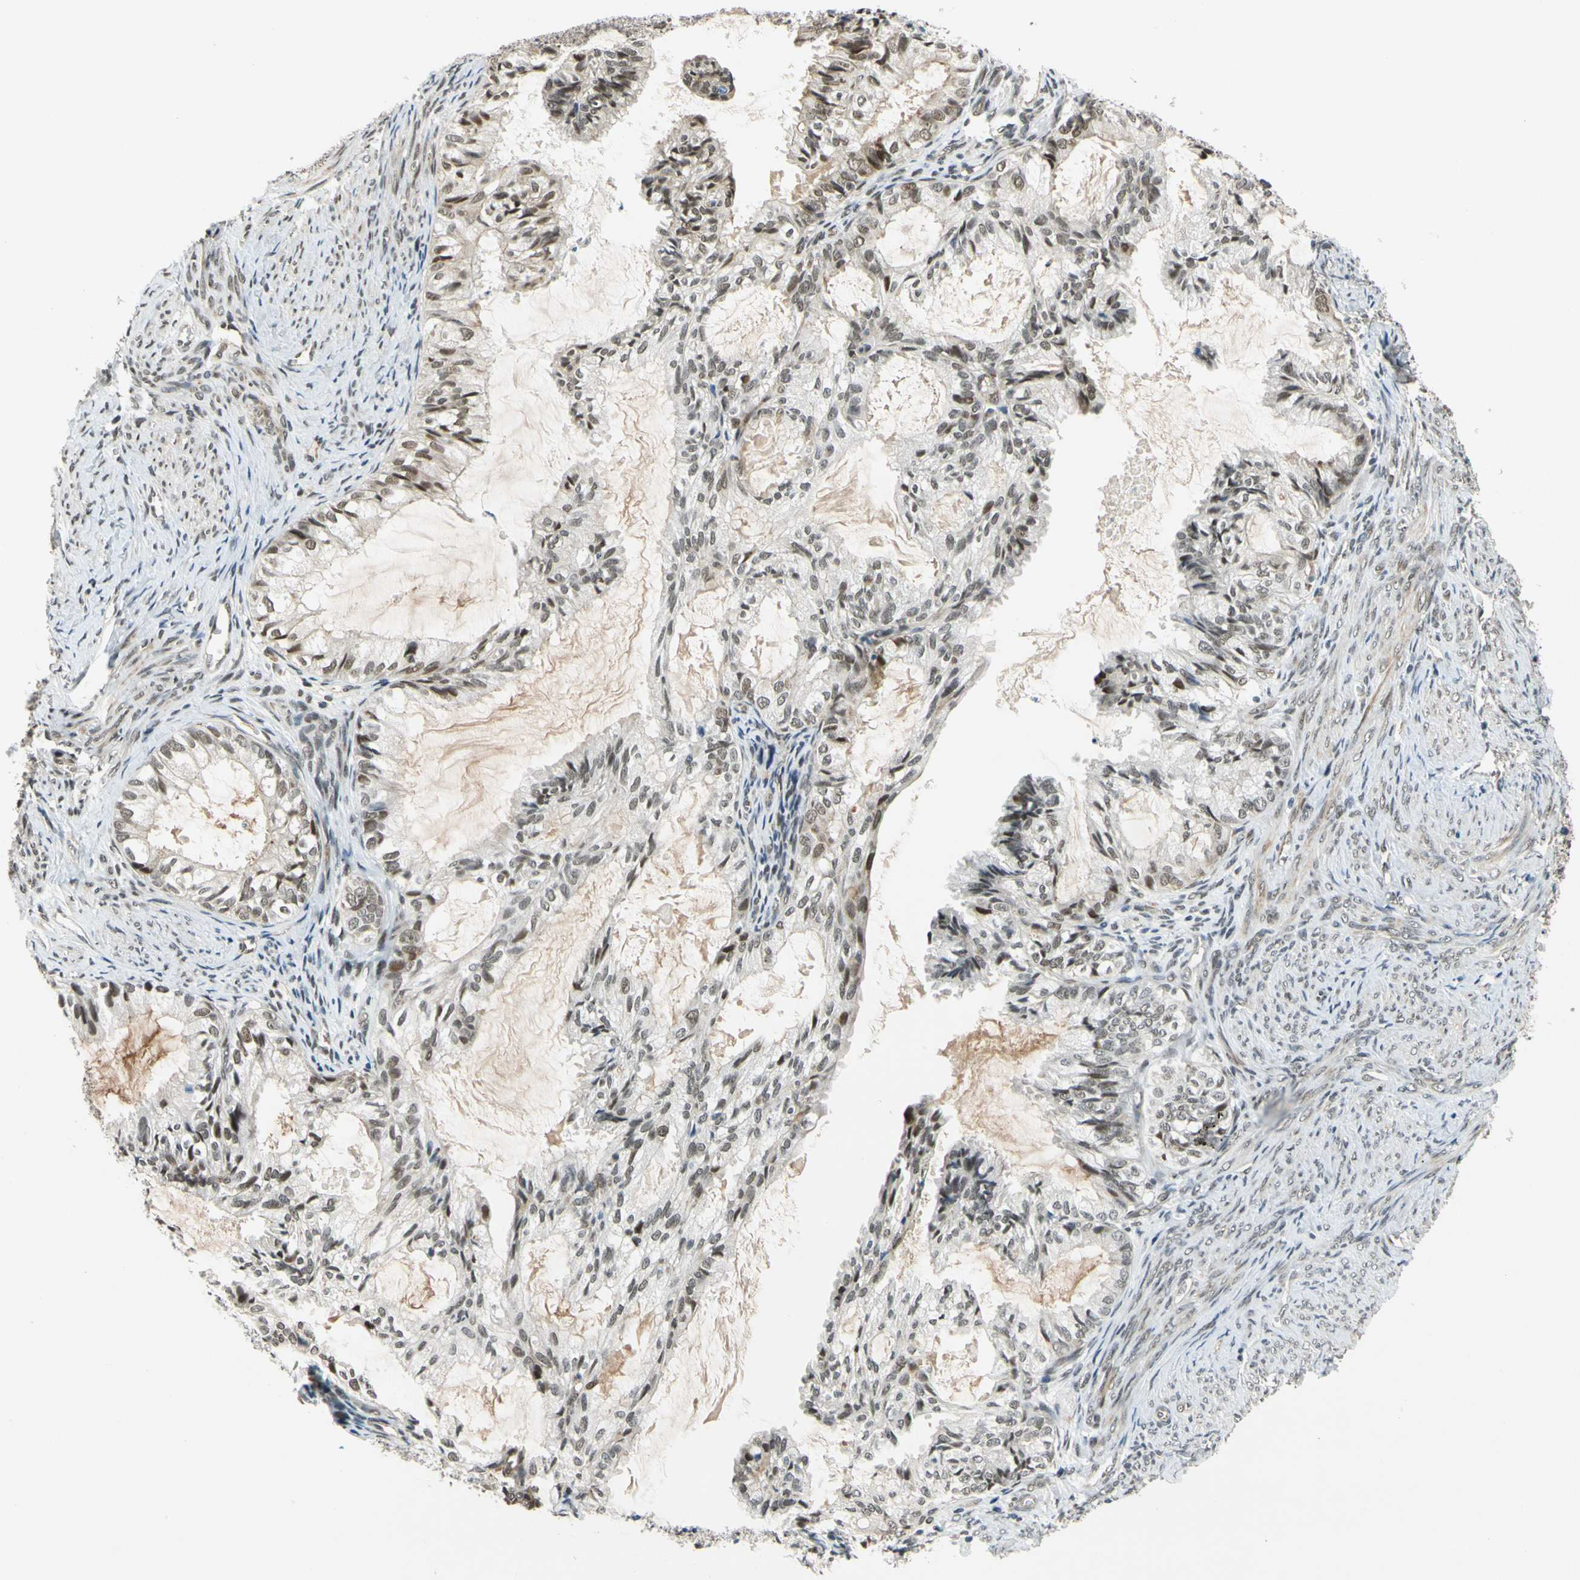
{"staining": {"intensity": "moderate", "quantity": ">75%", "location": "nuclear"}, "tissue": "cervical cancer", "cell_type": "Tumor cells", "image_type": "cancer", "snomed": [{"axis": "morphology", "description": "Normal tissue, NOS"}, {"axis": "morphology", "description": "Adenocarcinoma, NOS"}, {"axis": "topography", "description": "Cervix"}, {"axis": "topography", "description": "Endometrium"}], "caption": "Human cervical cancer (adenocarcinoma) stained with a brown dye exhibits moderate nuclear positive expression in about >75% of tumor cells.", "gene": "POGZ", "patient": {"sex": "female", "age": 86}}